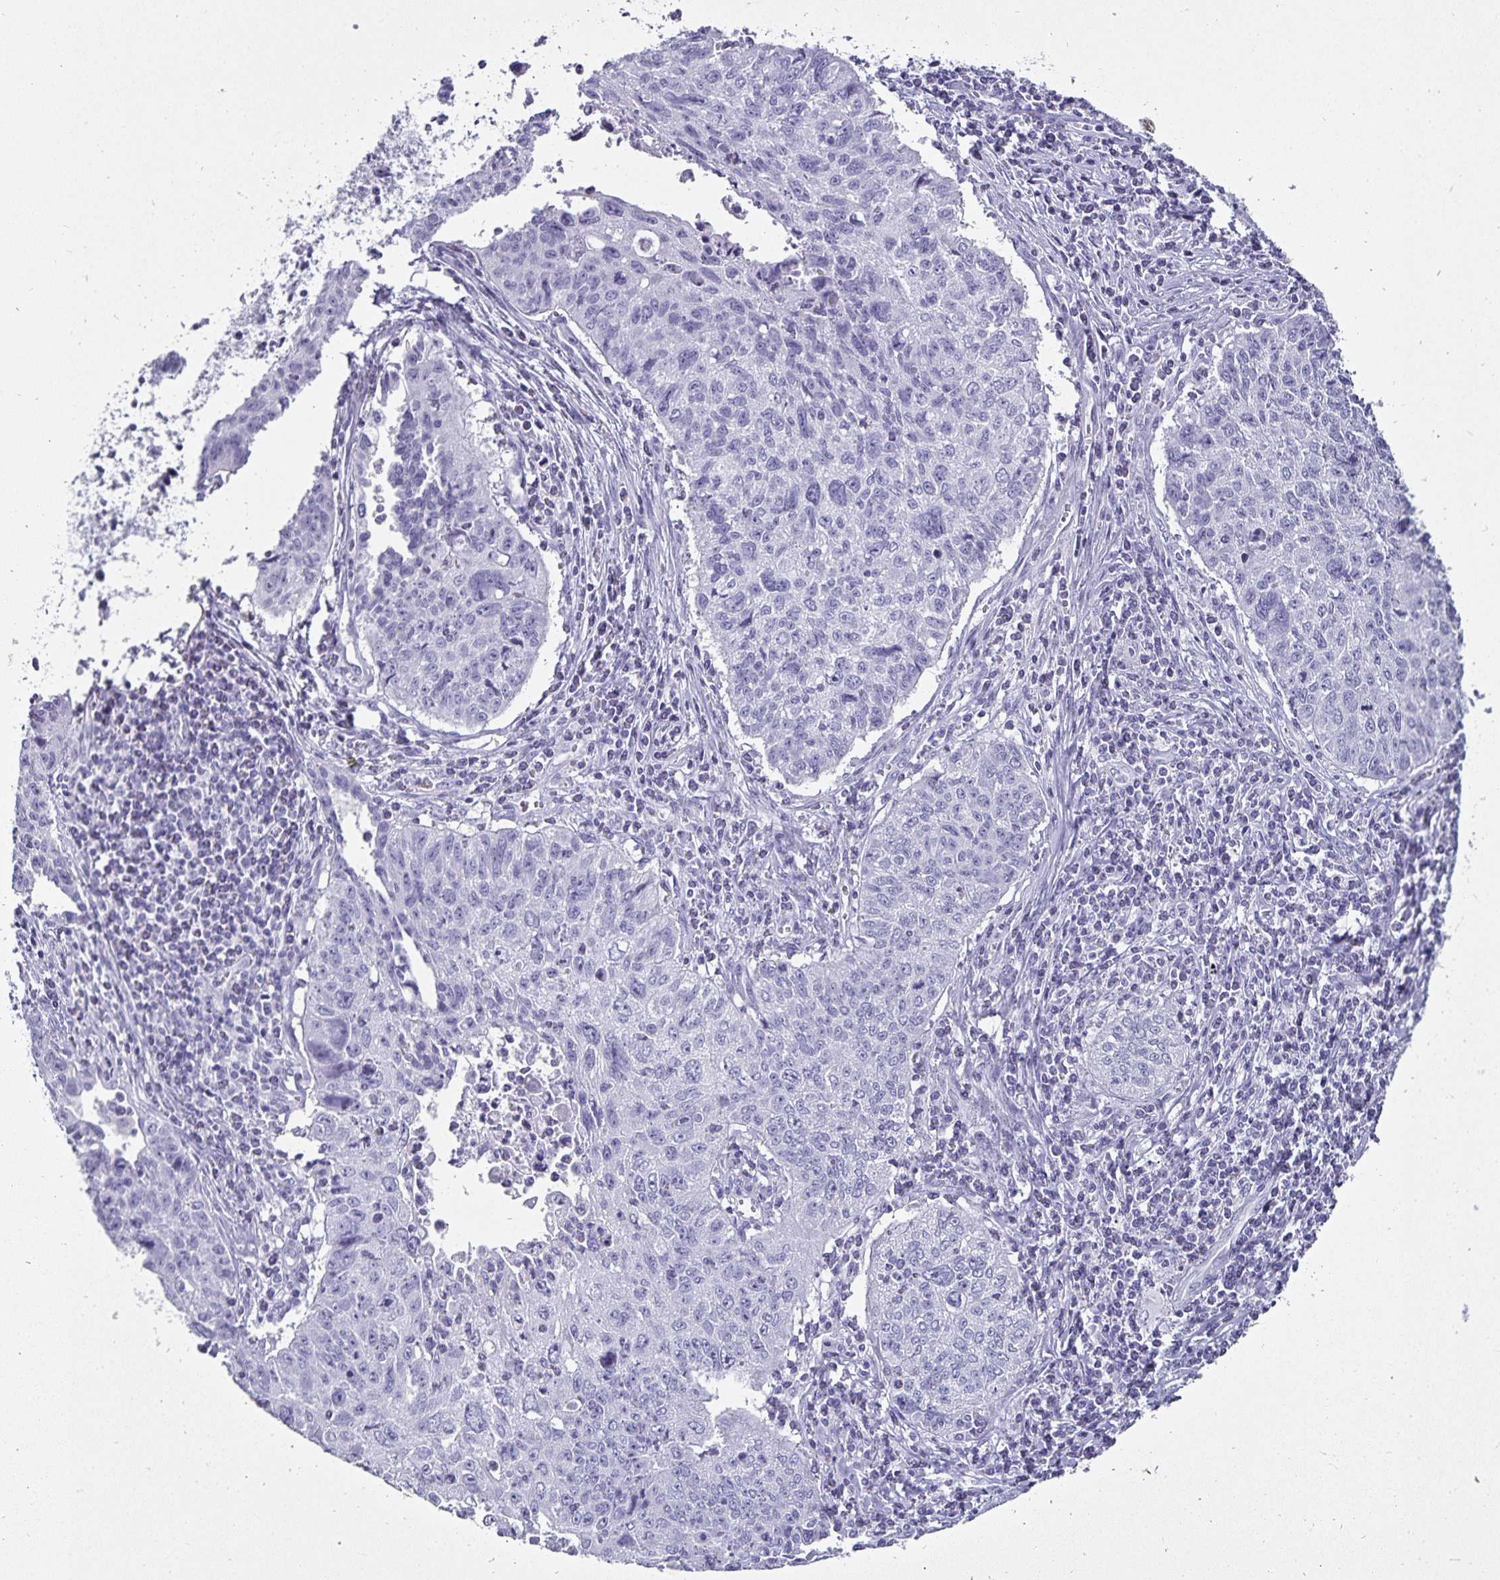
{"staining": {"intensity": "negative", "quantity": "none", "location": "none"}, "tissue": "lung cancer", "cell_type": "Tumor cells", "image_type": "cancer", "snomed": [{"axis": "morphology", "description": "Normal morphology"}, {"axis": "morphology", "description": "Aneuploidy"}, {"axis": "morphology", "description": "Squamous cell carcinoma, NOS"}, {"axis": "topography", "description": "Lymph node"}, {"axis": "topography", "description": "Lung"}], "caption": "Tumor cells are negative for protein expression in human squamous cell carcinoma (lung).", "gene": "DEFA6", "patient": {"sex": "female", "age": 76}}